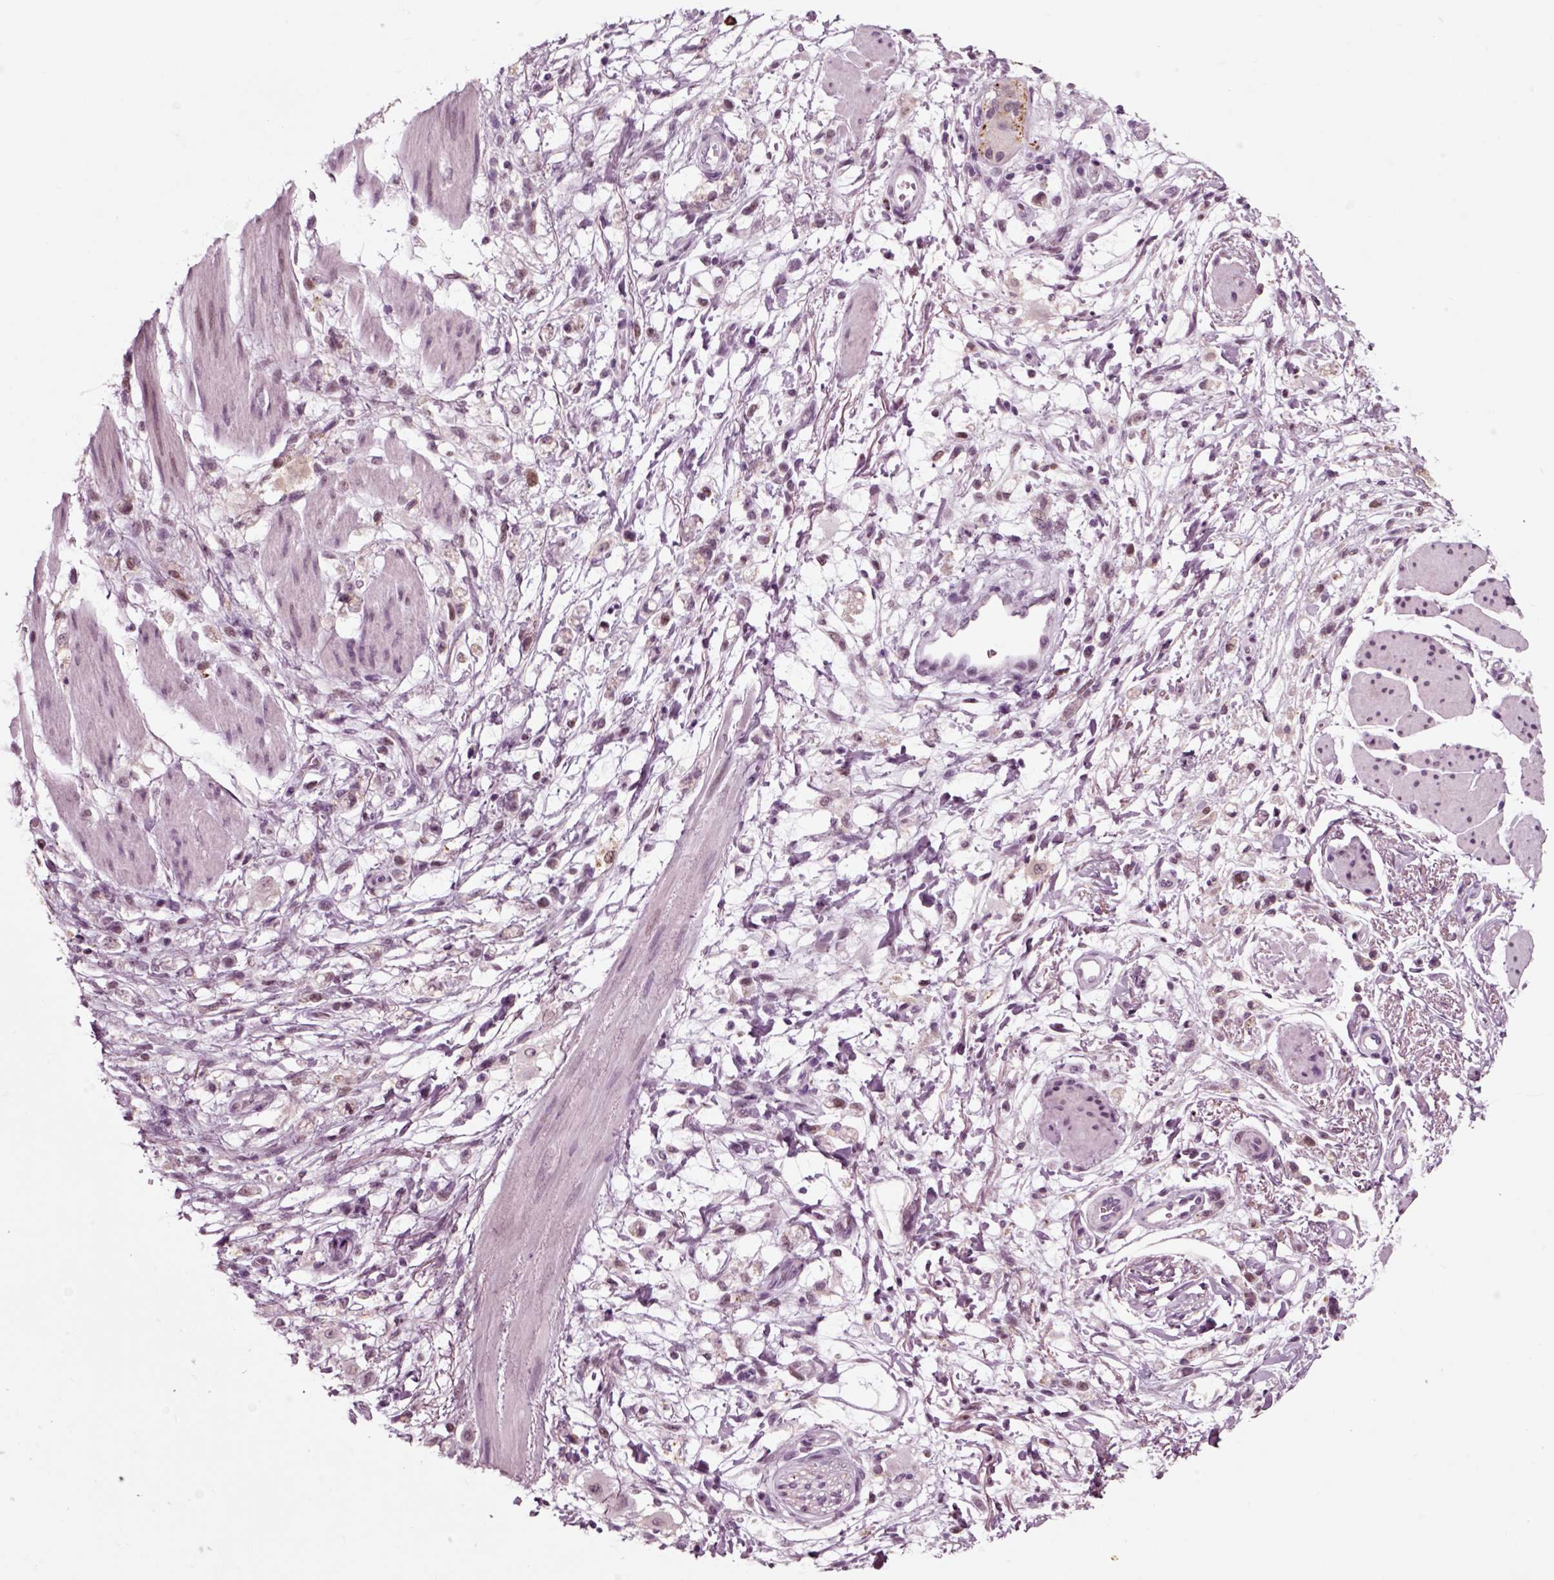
{"staining": {"intensity": "negative", "quantity": "none", "location": "none"}, "tissue": "stomach cancer", "cell_type": "Tumor cells", "image_type": "cancer", "snomed": [{"axis": "morphology", "description": "Adenocarcinoma, NOS"}, {"axis": "topography", "description": "Stomach"}], "caption": "An IHC micrograph of adenocarcinoma (stomach) is shown. There is no staining in tumor cells of adenocarcinoma (stomach).", "gene": "CHGB", "patient": {"sex": "female", "age": 60}}